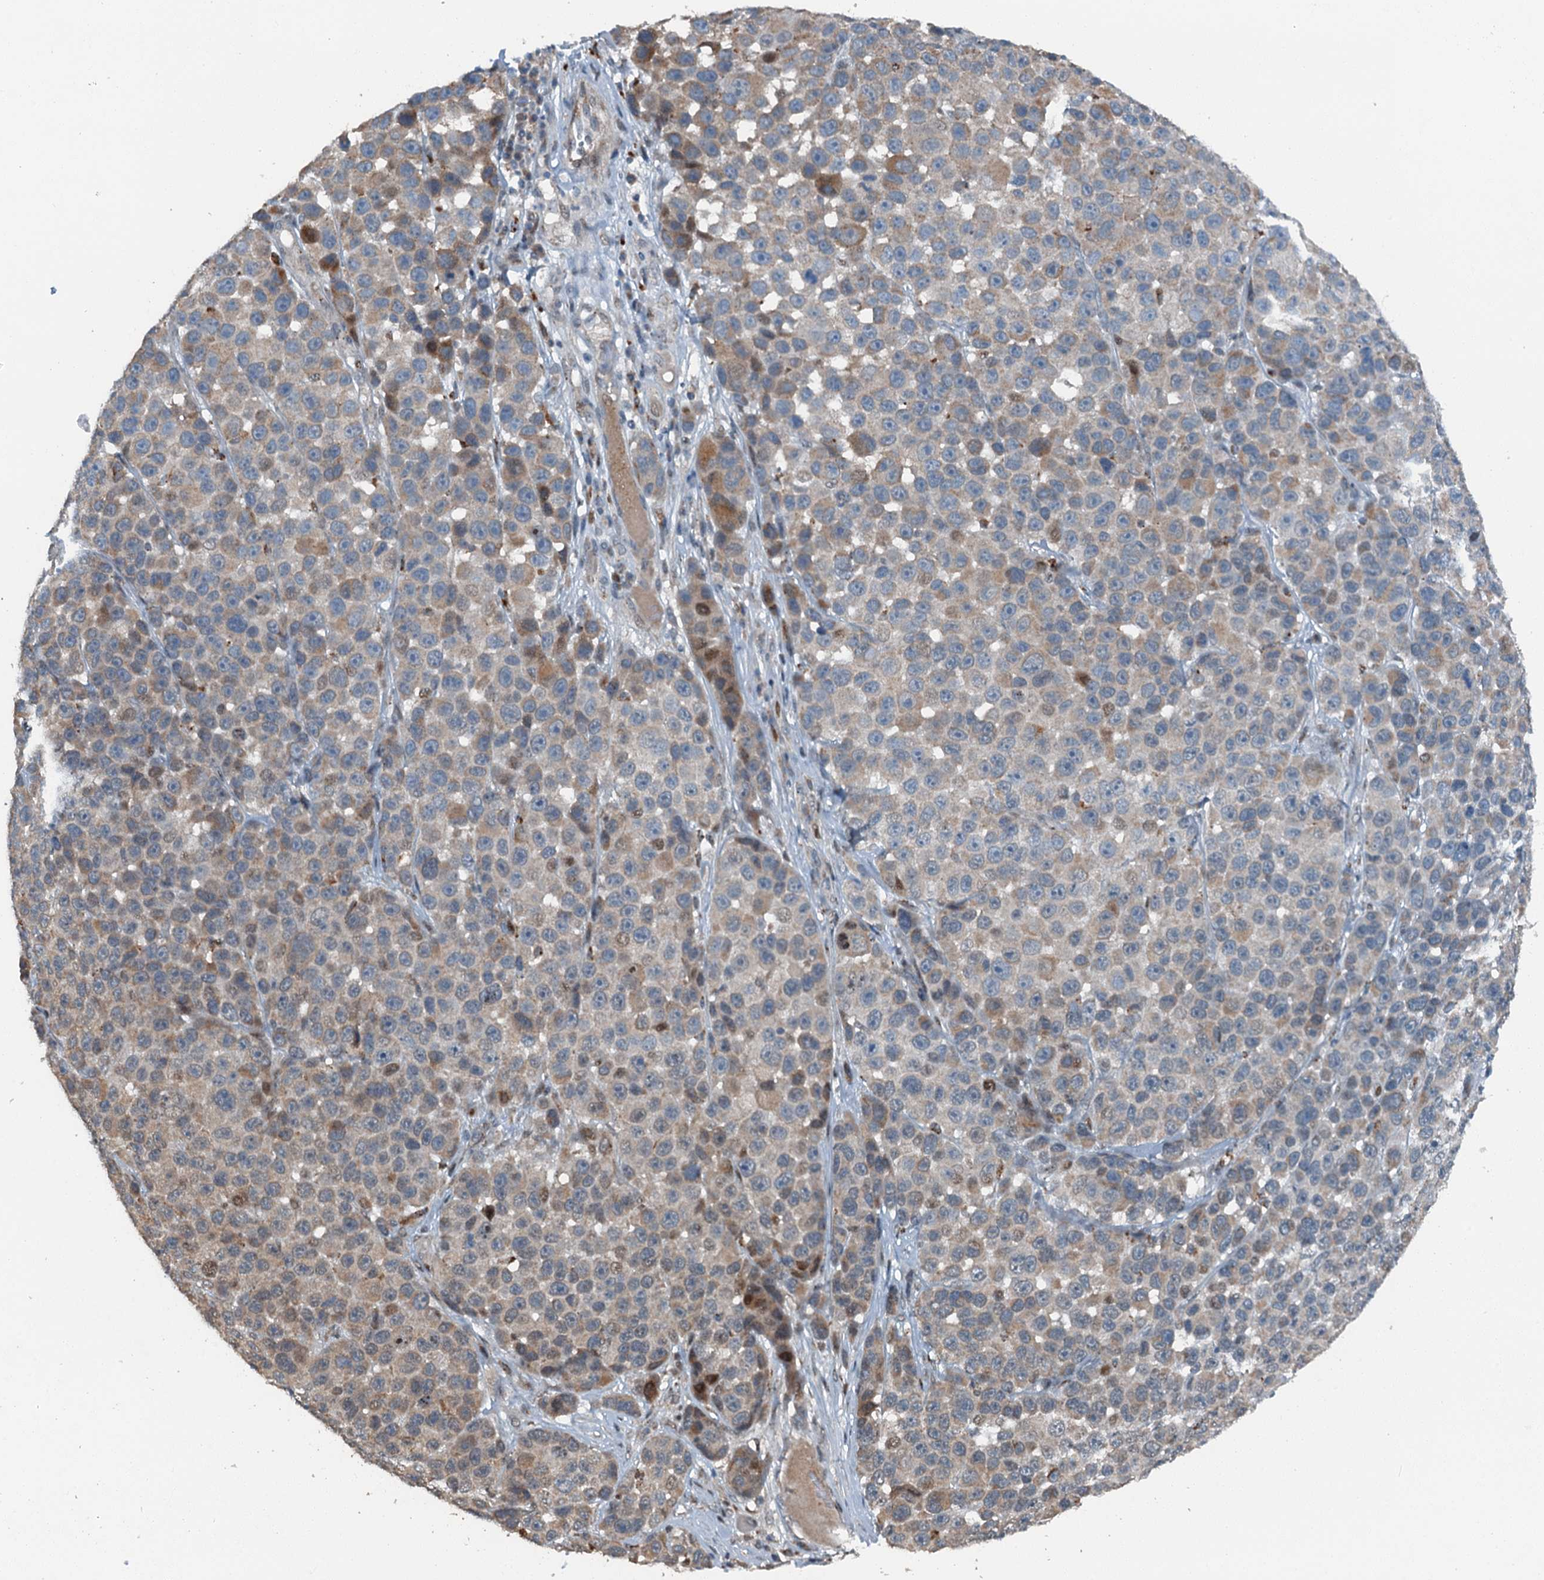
{"staining": {"intensity": "weak", "quantity": "25%-75%", "location": "cytoplasmic/membranous,nuclear"}, "tissue": "melanoma", "cell_type": "Tumor cells", "image_type": "cancer", "snomed": [{"axis": "morphology", "description": "Malignant melanoma, NOS"}, {"axis": "topography", "description": "Skin"}], "caption": "High-magnification brightfield microscopy of melanoma stained with DAB (3,3'-diaminobenzidine) (brown) and counterstained with hematoxylin (blue). tumor cells exhibit weak cytoplasmic/membranous and nuclear expression is seen in about25%-75% of cells. The staining was performed using DAB (3,3'-diaminobenzidine) to visualize the protein expression in brown, while the nuclei were stained in blue with hematoxylin (Magnification: 20x).", "gene": "BMERB1", "patient": {"sex": "male", "age": 53}}